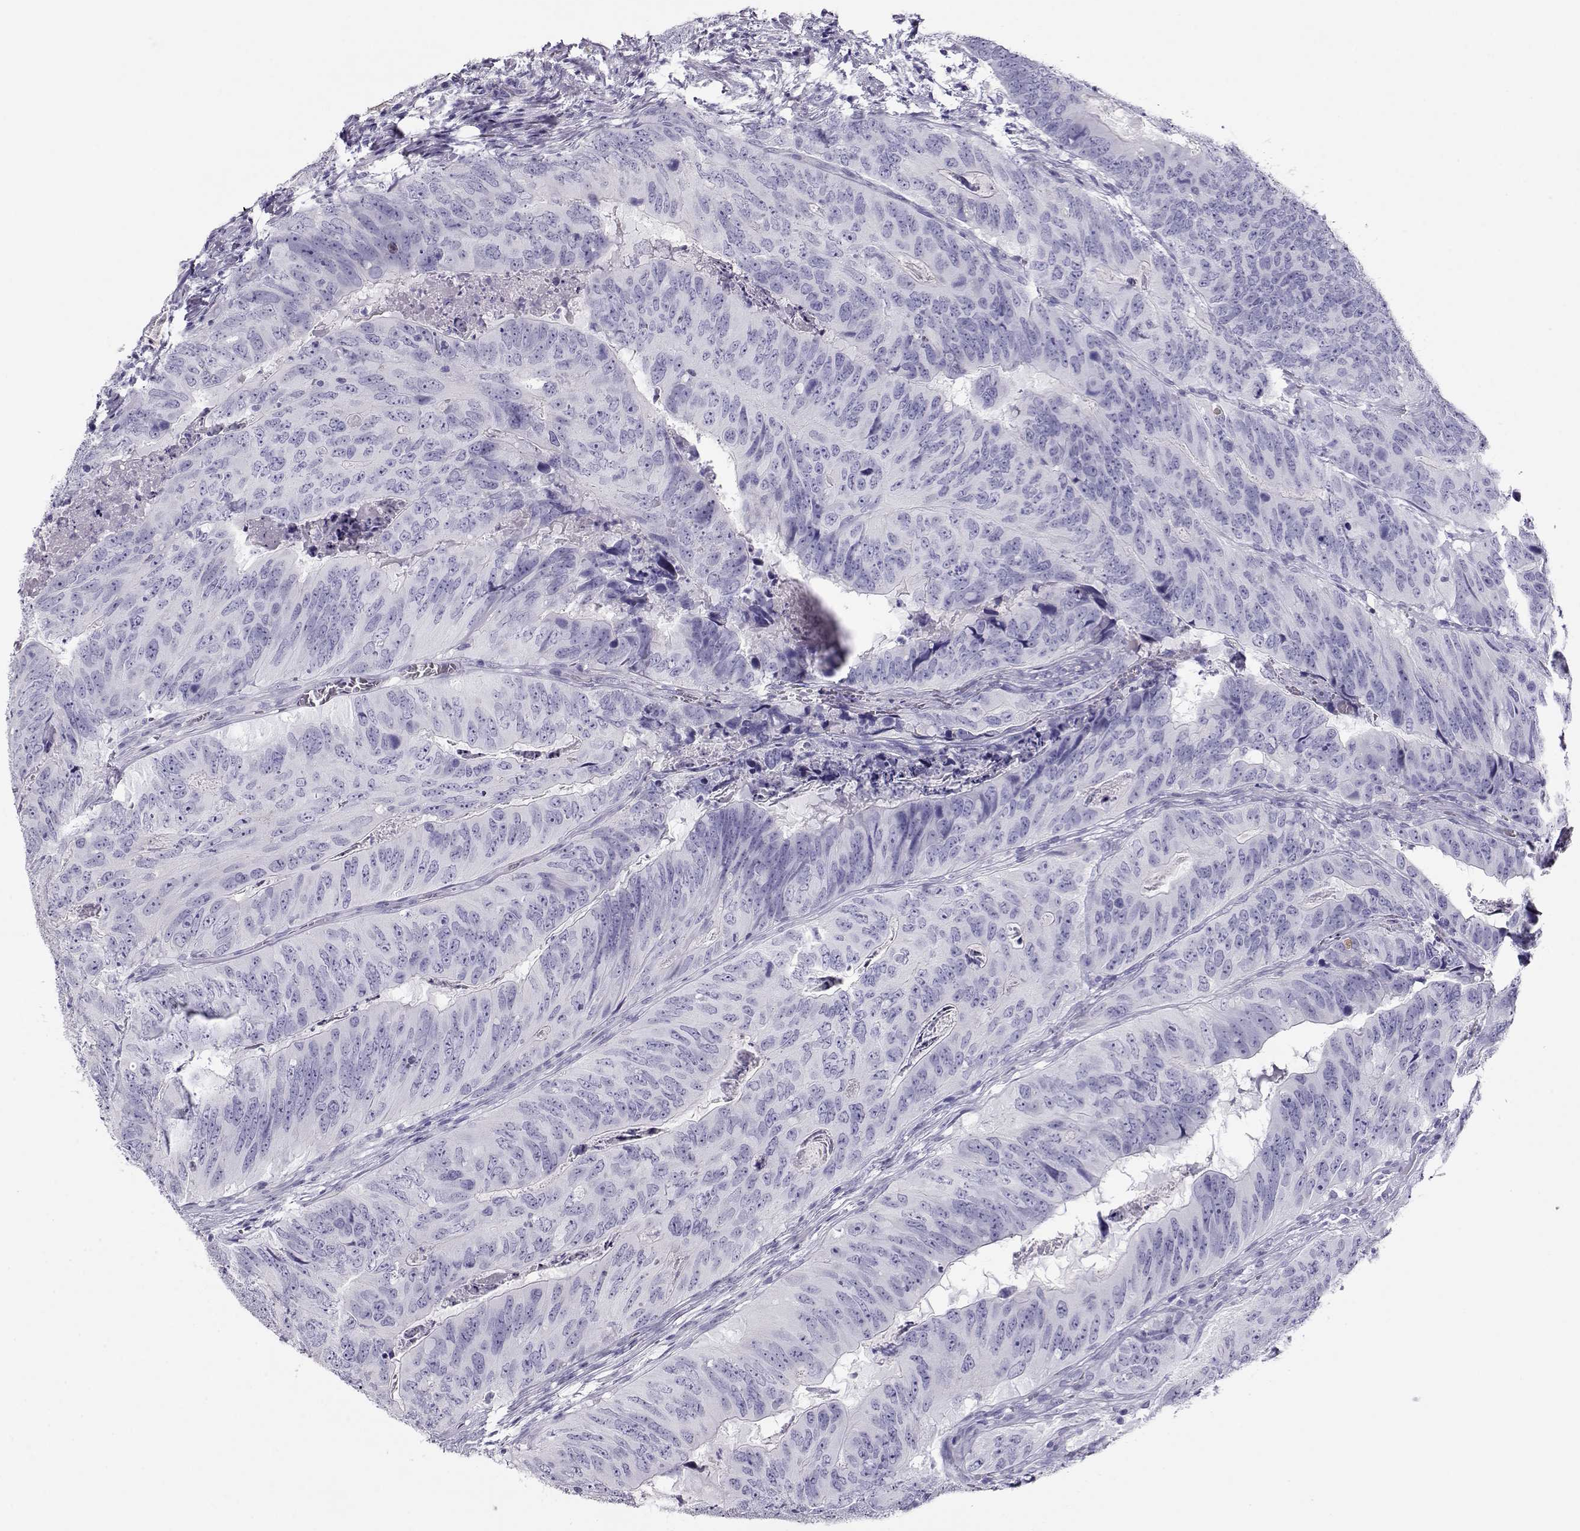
{"staining": {"intensity": "negative", "quantity": "none", "location": "none"}, "tissue": "colorectal cancer", "cell_type": "Tumor cells", "image_type": "cancer", "snomed": [{"axis": "morphology", "description": "Adenocarcinoma, NOS"}, {"axis": "topography", "description": "Colon"}], "caption": "Tumor cells are negative for protein expression in human colorectal adenocarcinoma.", "gene": "CRX", "patient": {"sex": "male", "age": 79}}